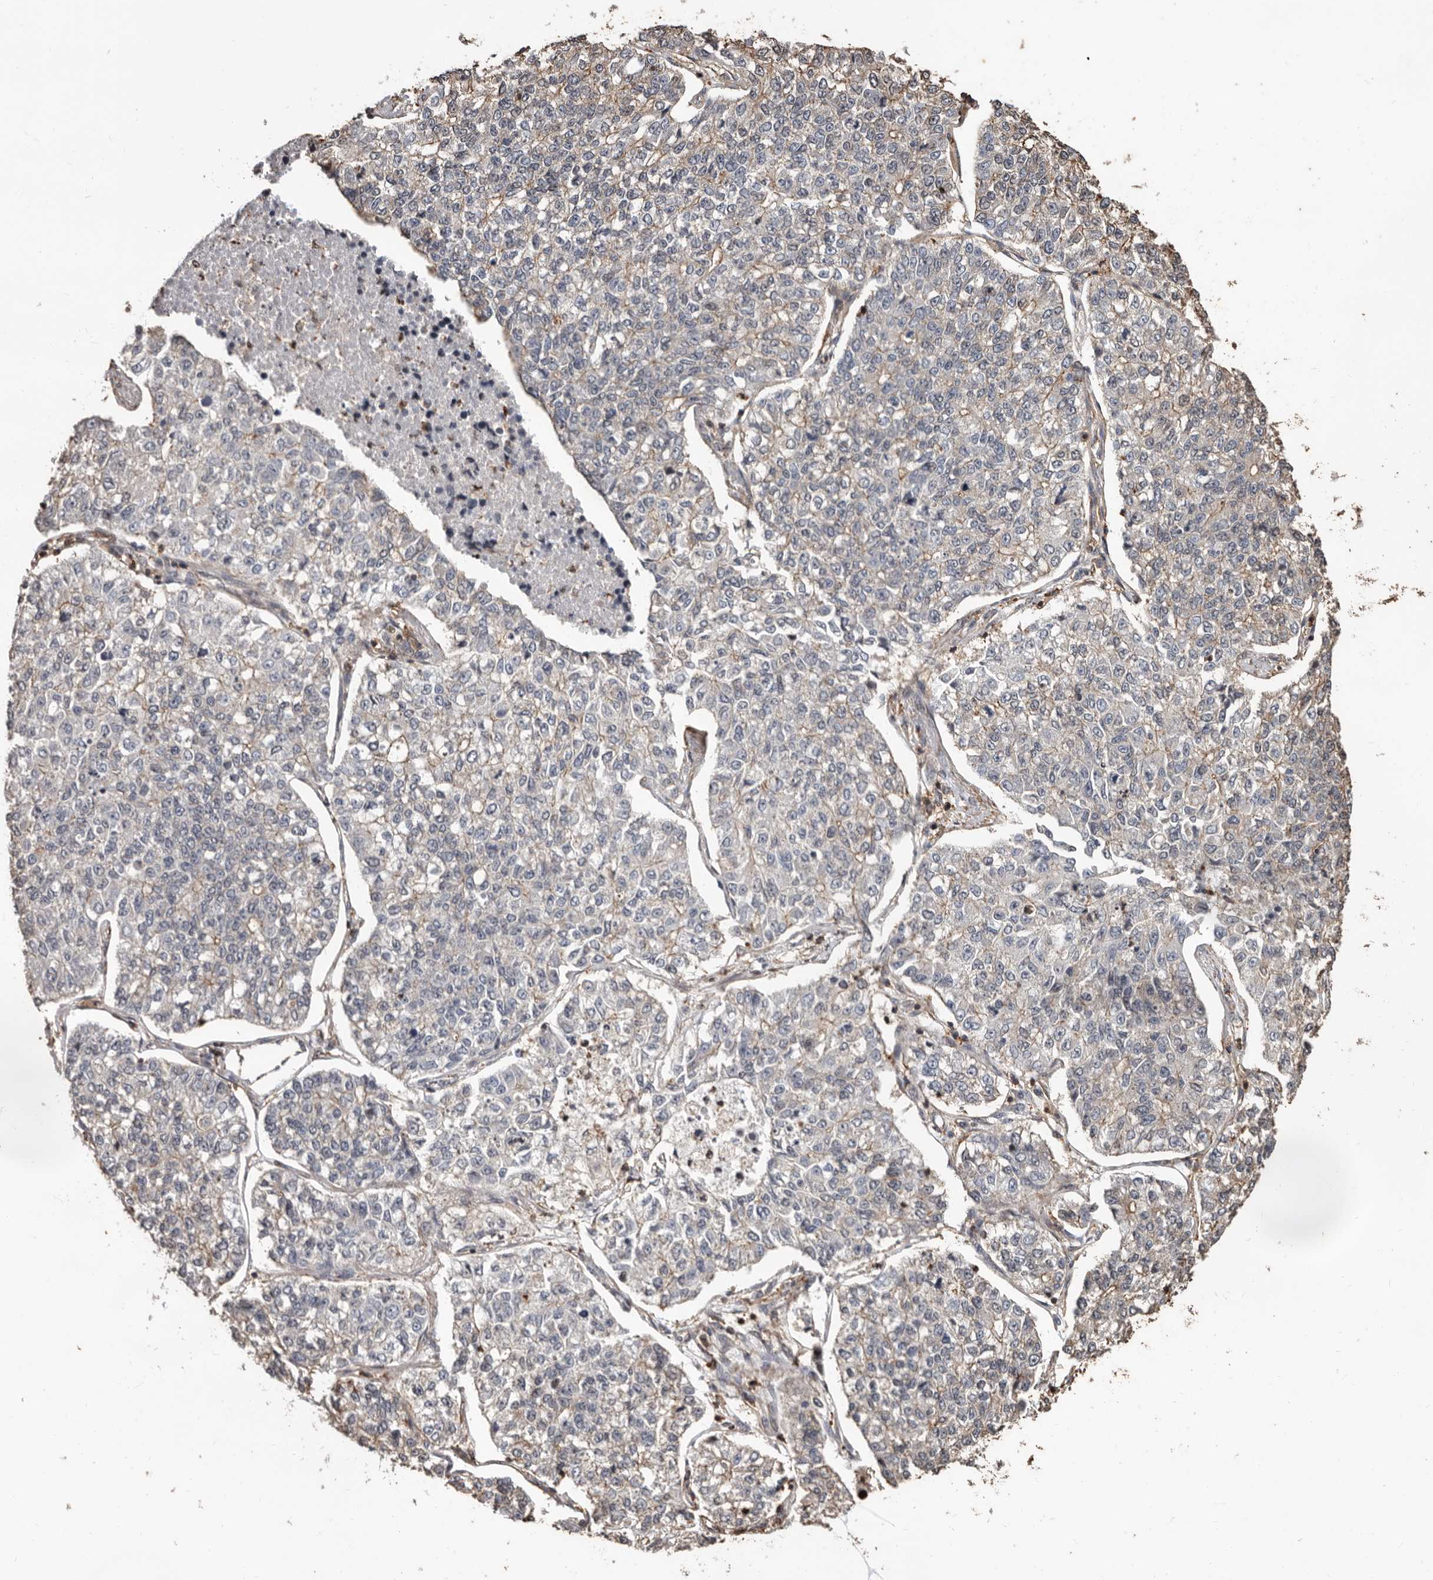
{"staining": {"intensity": "weak", "quantity": "25%-75%", "location": "cytoplasmic/membranous"}, "tissue": "lung cancer", "cell_type": "Tumor cells", "image_type": "cancer", "snomed": [{"axis": "morphology", "description": "Adenocarcinoma, NOS"}, {"axis": "topography", "description": "Lung"}], "caption": "This histopathology image shows IHC staining of lung adenocarcinoma, with low weak cytoplasmic/membranous staining in approximately 25%-75% of tumor cells.", "gene": "GSK3A", "patient": {"sex": "male", "age": 49}}